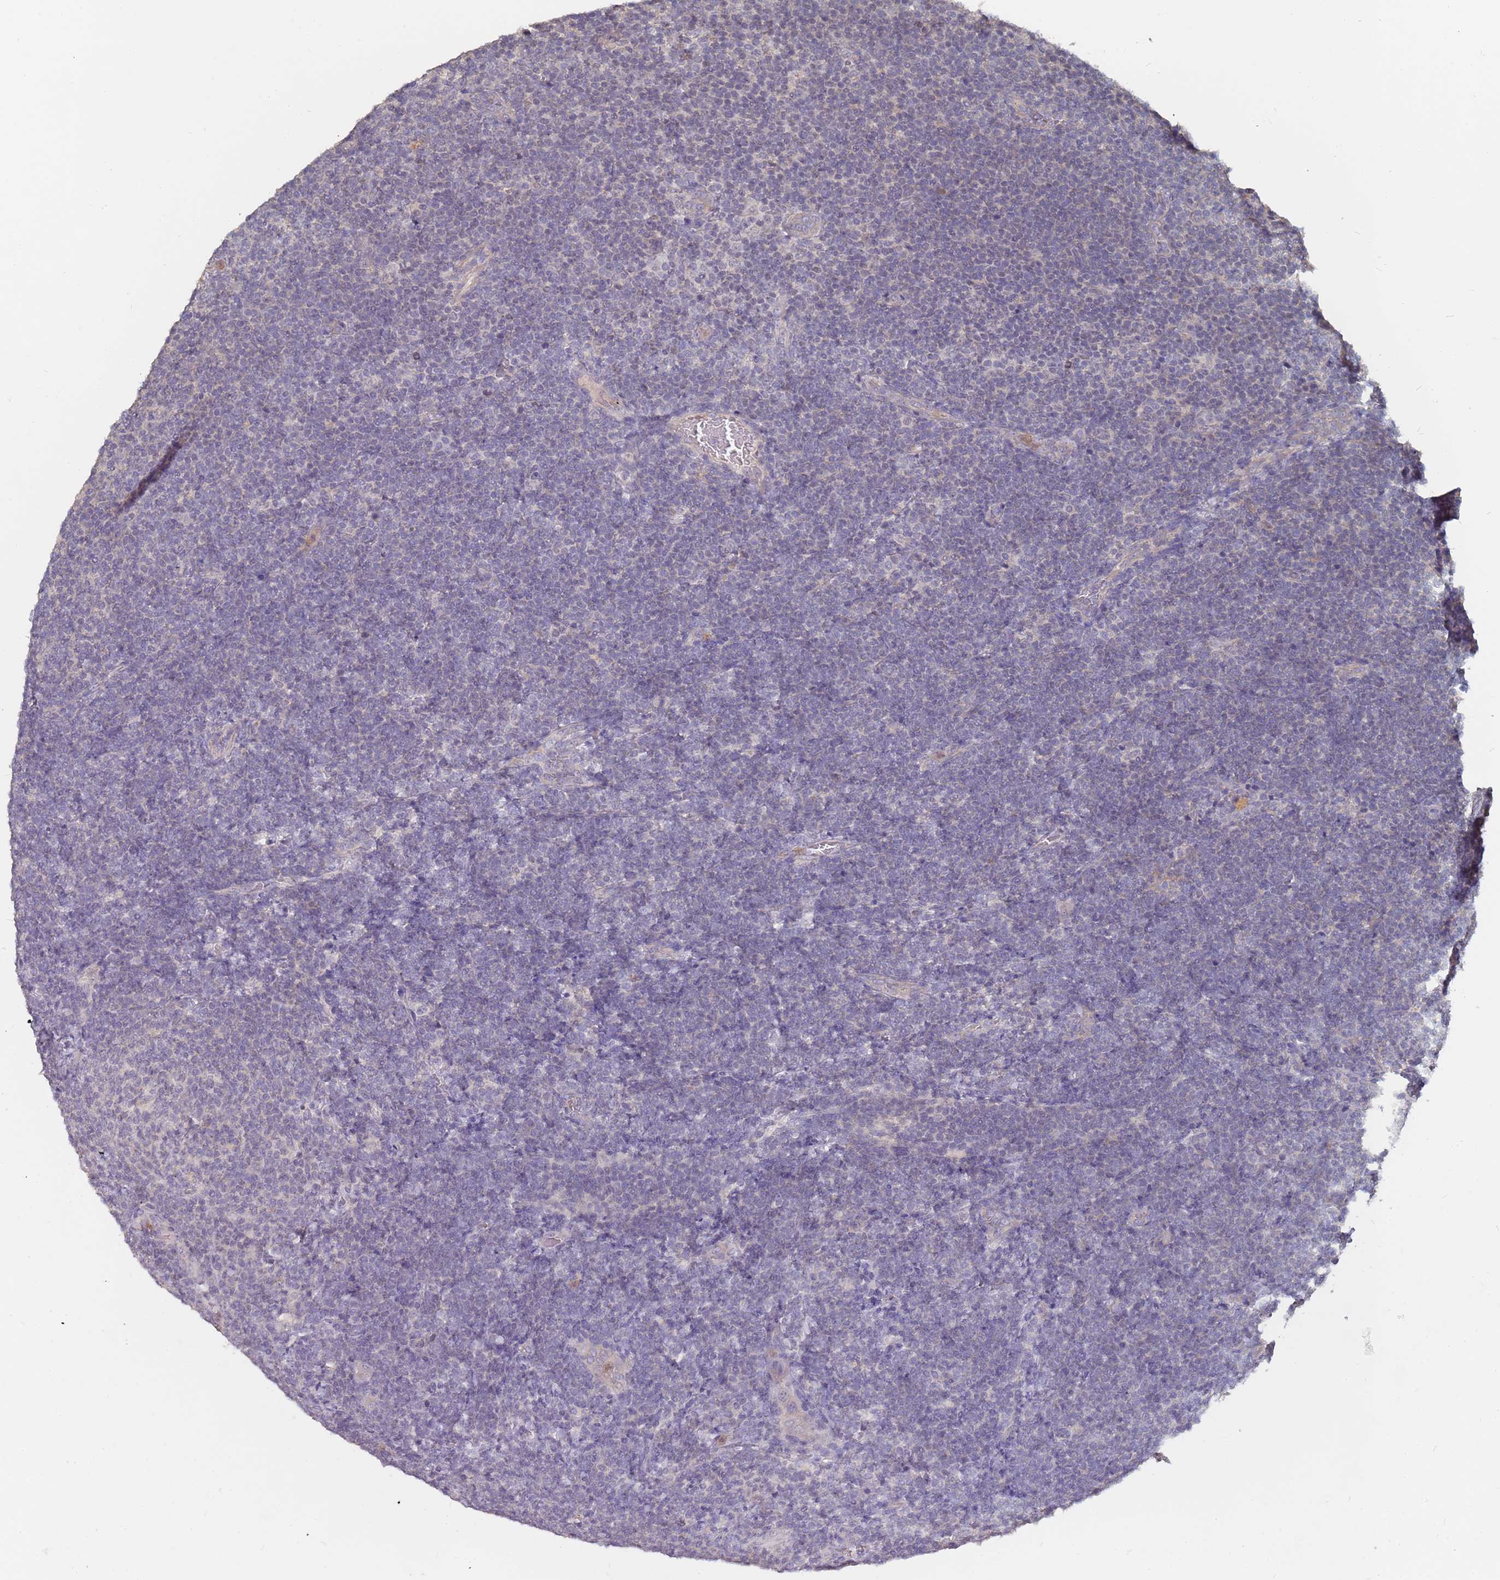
{"staining": {"intensity": "negative", "quantity": "none", "location": "none"}, "tissue": "lymphoma", "cell_type": "Tumor cells", "image_type": "cancer", "snomed": [{"axis": "morphology", "description": "Malignant lymphoma, non-Hodgkin's type, Low grade"}, {"axis": "topography", "description": "Lymph node"}], "caption": "Image shows no significant protein expression in tumor cells of low-grade malignant lymphoma, non-Hodgkin's type.", "gene": "TCEANC2", "patient": {"sex": "male", "age": 66}}